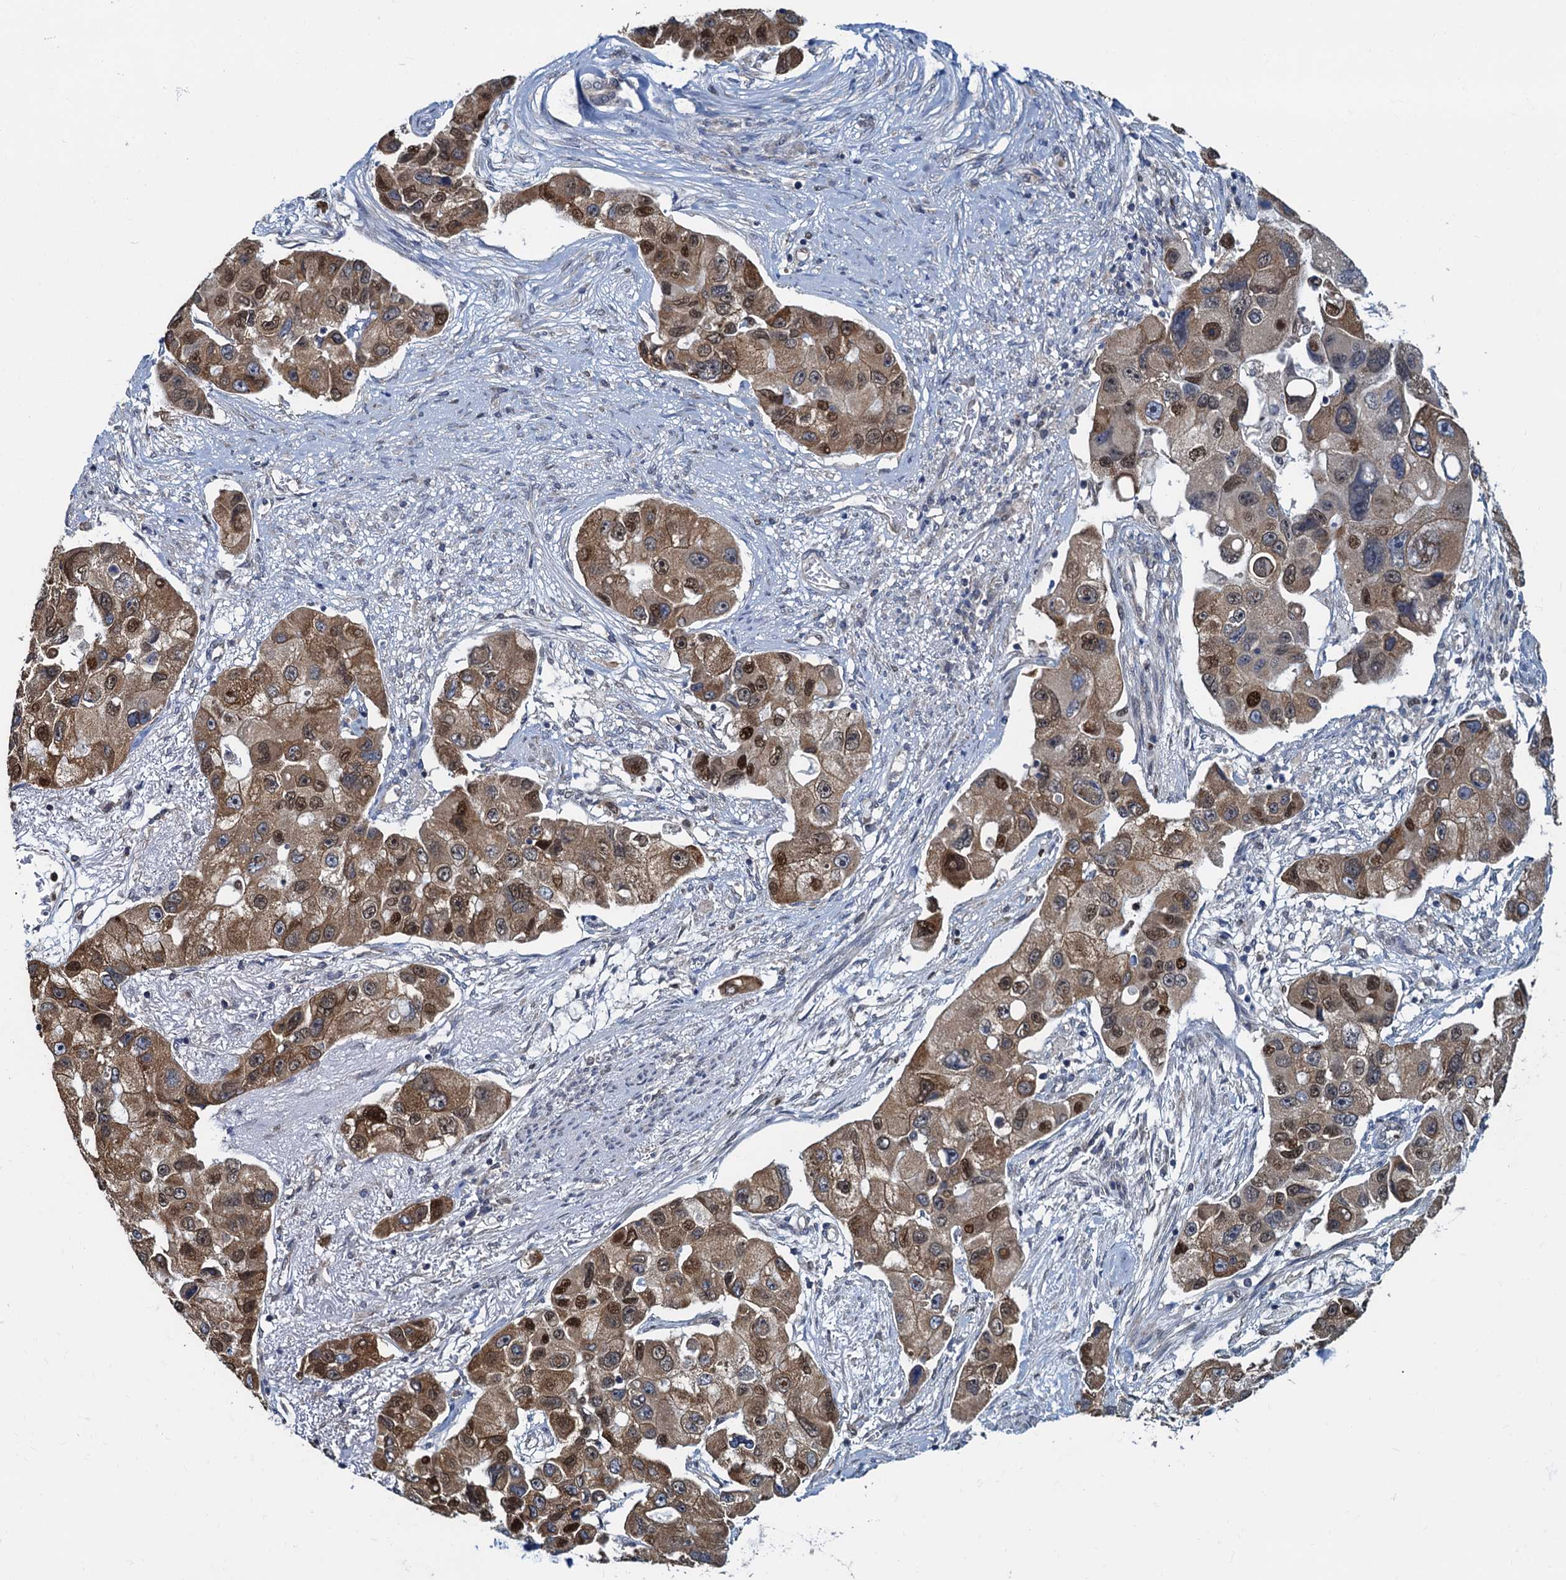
{"staining": {"intensity": "moderate", "quantity": ">75%", "location": "cytoplasmic/membranous,nuclear"}, "tissue": "lung cancer", "cell_type": "Tumor cells", "image_type": "cancer", "snomed": [{"axis": "morphology", "description": "Adenocarcinoma, NOS"}, {"axis": "topography", "description": "Lung"}], "caption": "High-power microscopy captured an immunohistochemistry (IHC) photomicrograph of lung cancer, revealing moderate cytoplasmic/membranous and nuclear staining in about >75% of tumor cells. The protein is shown in brown color, while the nuclei are stained blue.", "gene": "RNF125", "patient": {"sex": "female", "age": 54}}